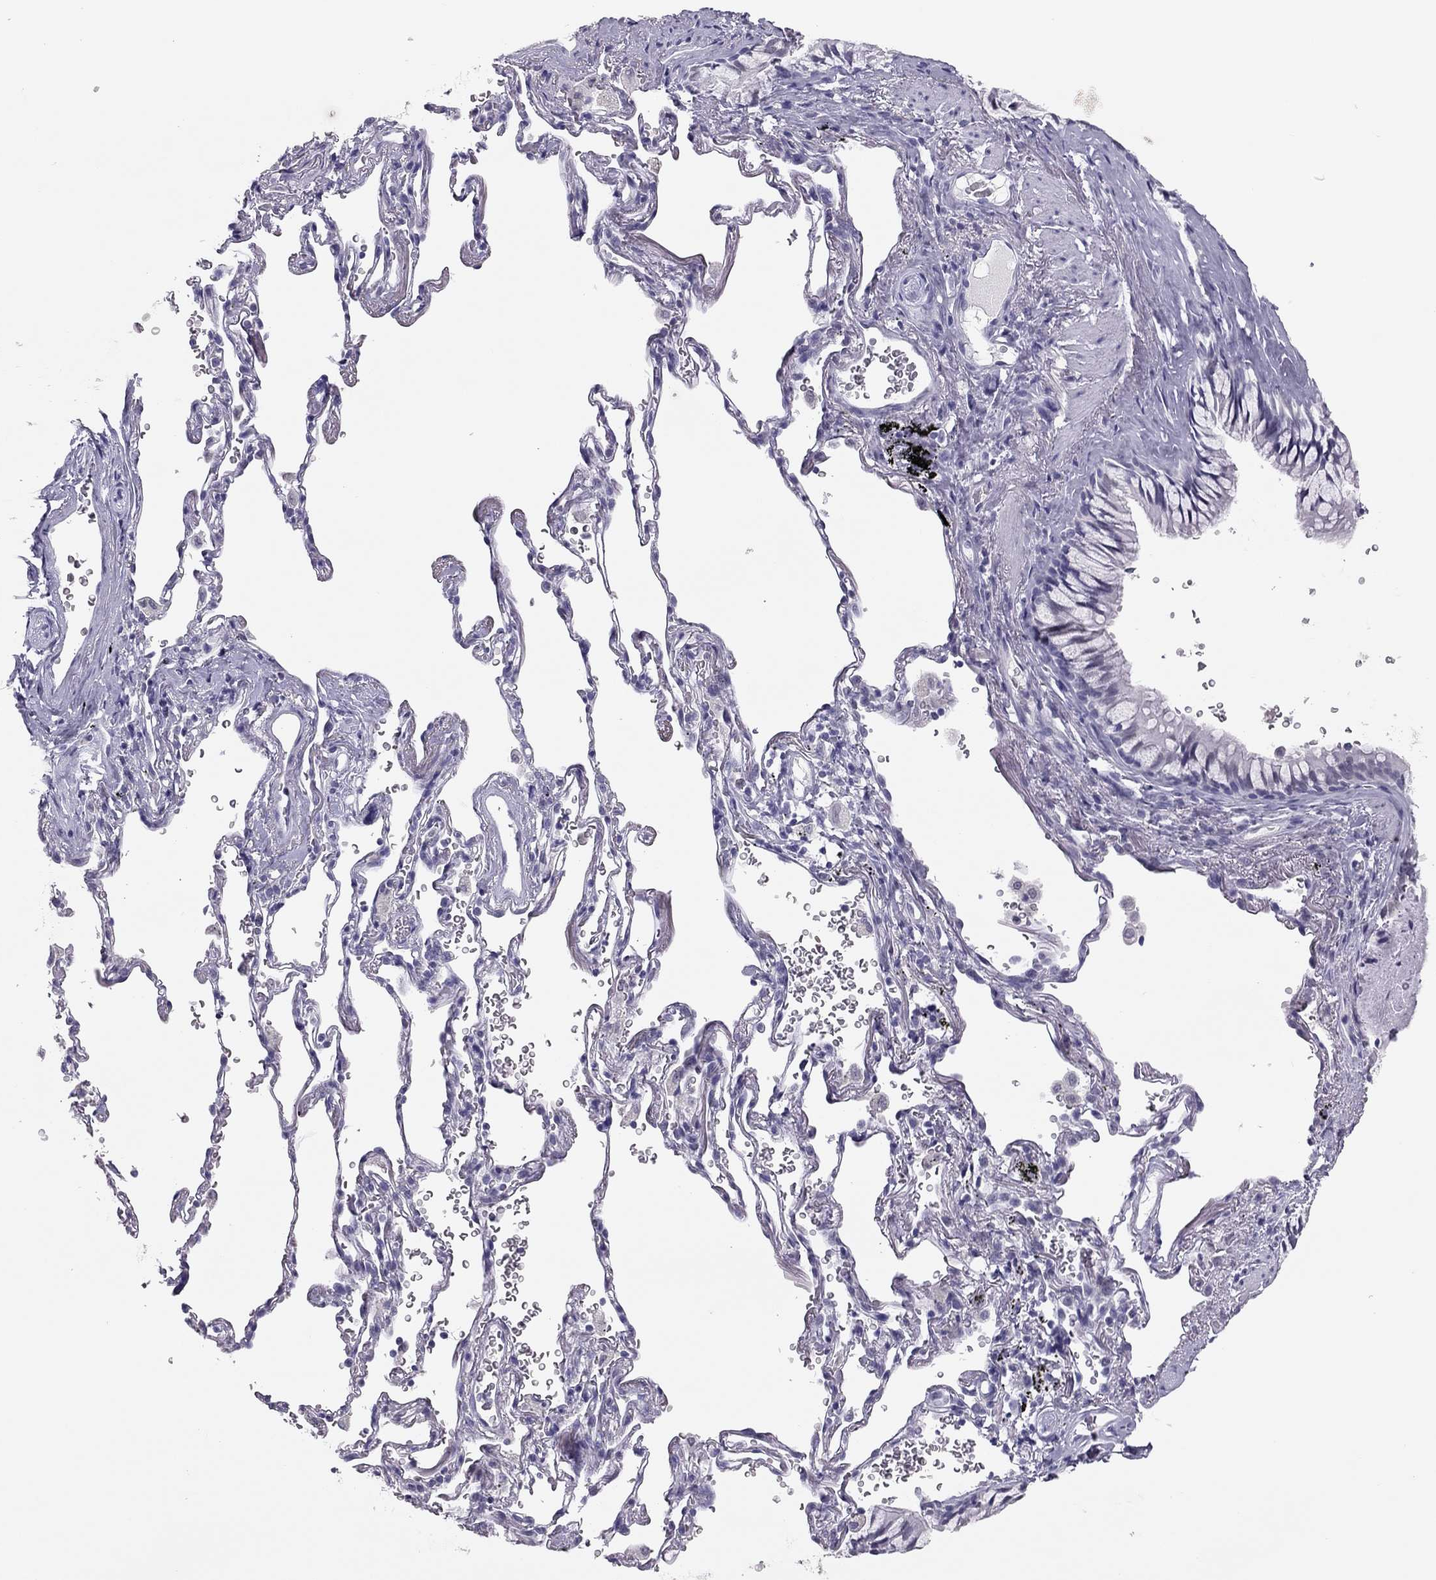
{"staining": {"intensity": "negative", "quantity": "none", "location": "none"}, "tissue": "adipose tissue", "cell_type": "Adipocytes", "image_type": "normal", "snomed": [{"axis": "morphology", "description": "Normal tissue, NOS"}, {"axis": "morphology", "description": "Adenocarcinoma, NOS"}, {"axis": "topography", "description": "Cartilage tissue"}, {"axis": "topography", "description": "Lung"}], "caption": "Micrograph shows no significant protein expression in adipocytes of normal adipose tissue.", "gene": "PHOX2A", "patient": {"sex": "male", "age": 59}}